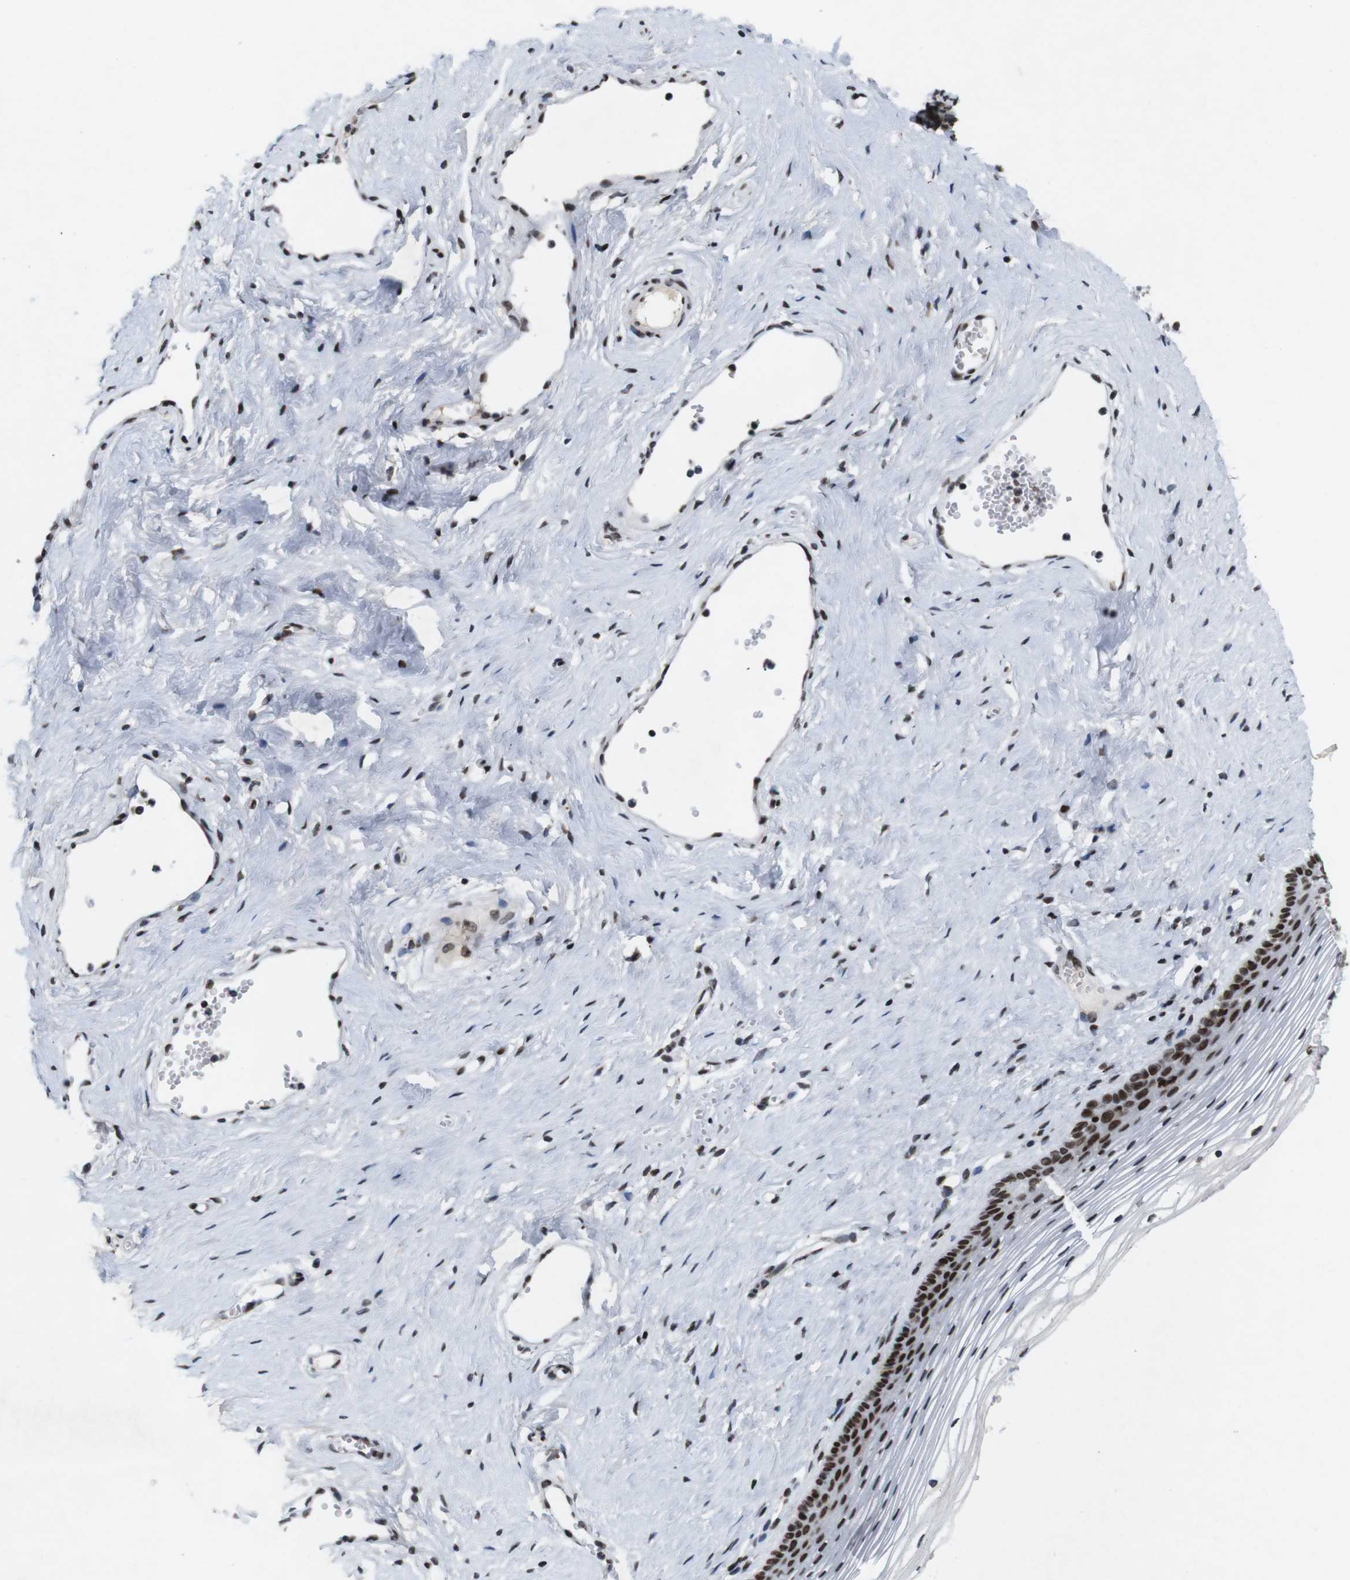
{"staining": {"intensity": "strong", "quantity": ">75%", "location": "nuclear"}, "tissue": "vagina", "cell_type": "Squamous epithelial cells", "image_type": "normal", "snomed": [{"axis": "morphology", "description": "Normal tissue, NOS"}, {"axis": "topography", "description": "Vagina"}], "caption": "Squamous epithelial cells display high levels of strong nuclear positivity in approximately >75% of cells in normal vagina.", "gene": "MAGEH1", "patient": {"sex": "female", "age": 32}}